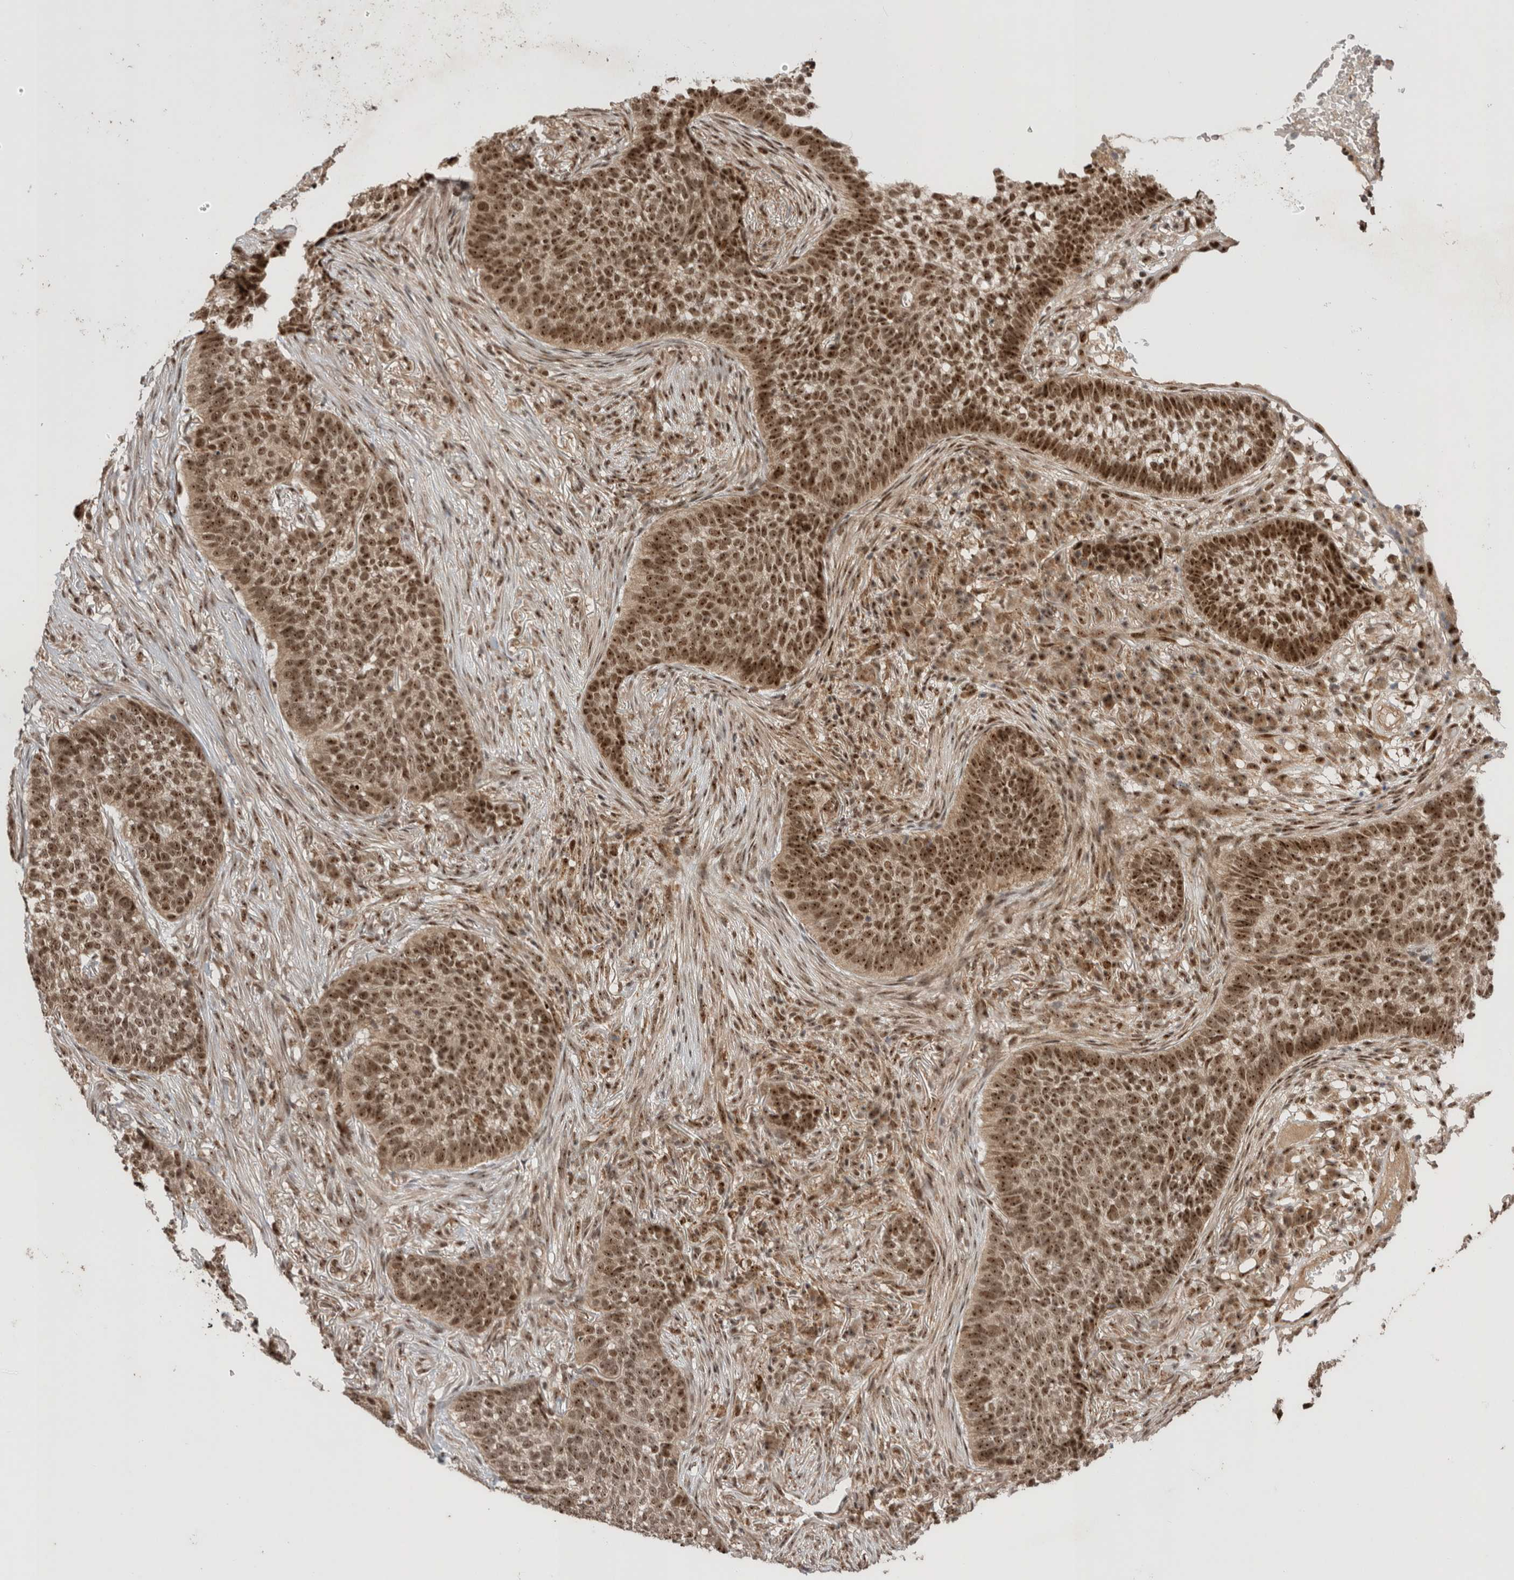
{"staining": {"intensity": "moderate", "quantity": ">75%", "location": "cytoplasmic/membranous,nuclear"}, "tissue": "skin cancer", "cell_type": "Tumor cells", "image_type": "cancer", "snomed": [{"axis": "morphology", "description": "Basal cell carcinoma"}, {"axis": "topography", "description": "Skin"}], "caption": "A high-resolution micrograph shows IHC staining of skin cancer (basal cell carcinoma), which exhibits moderate cytoplasmic/membranous and nuclear positivity in approximately >75% of tumor cells.", "gene": "MPHOSPH6", "patient": {"sex": "male", "age": 85}}